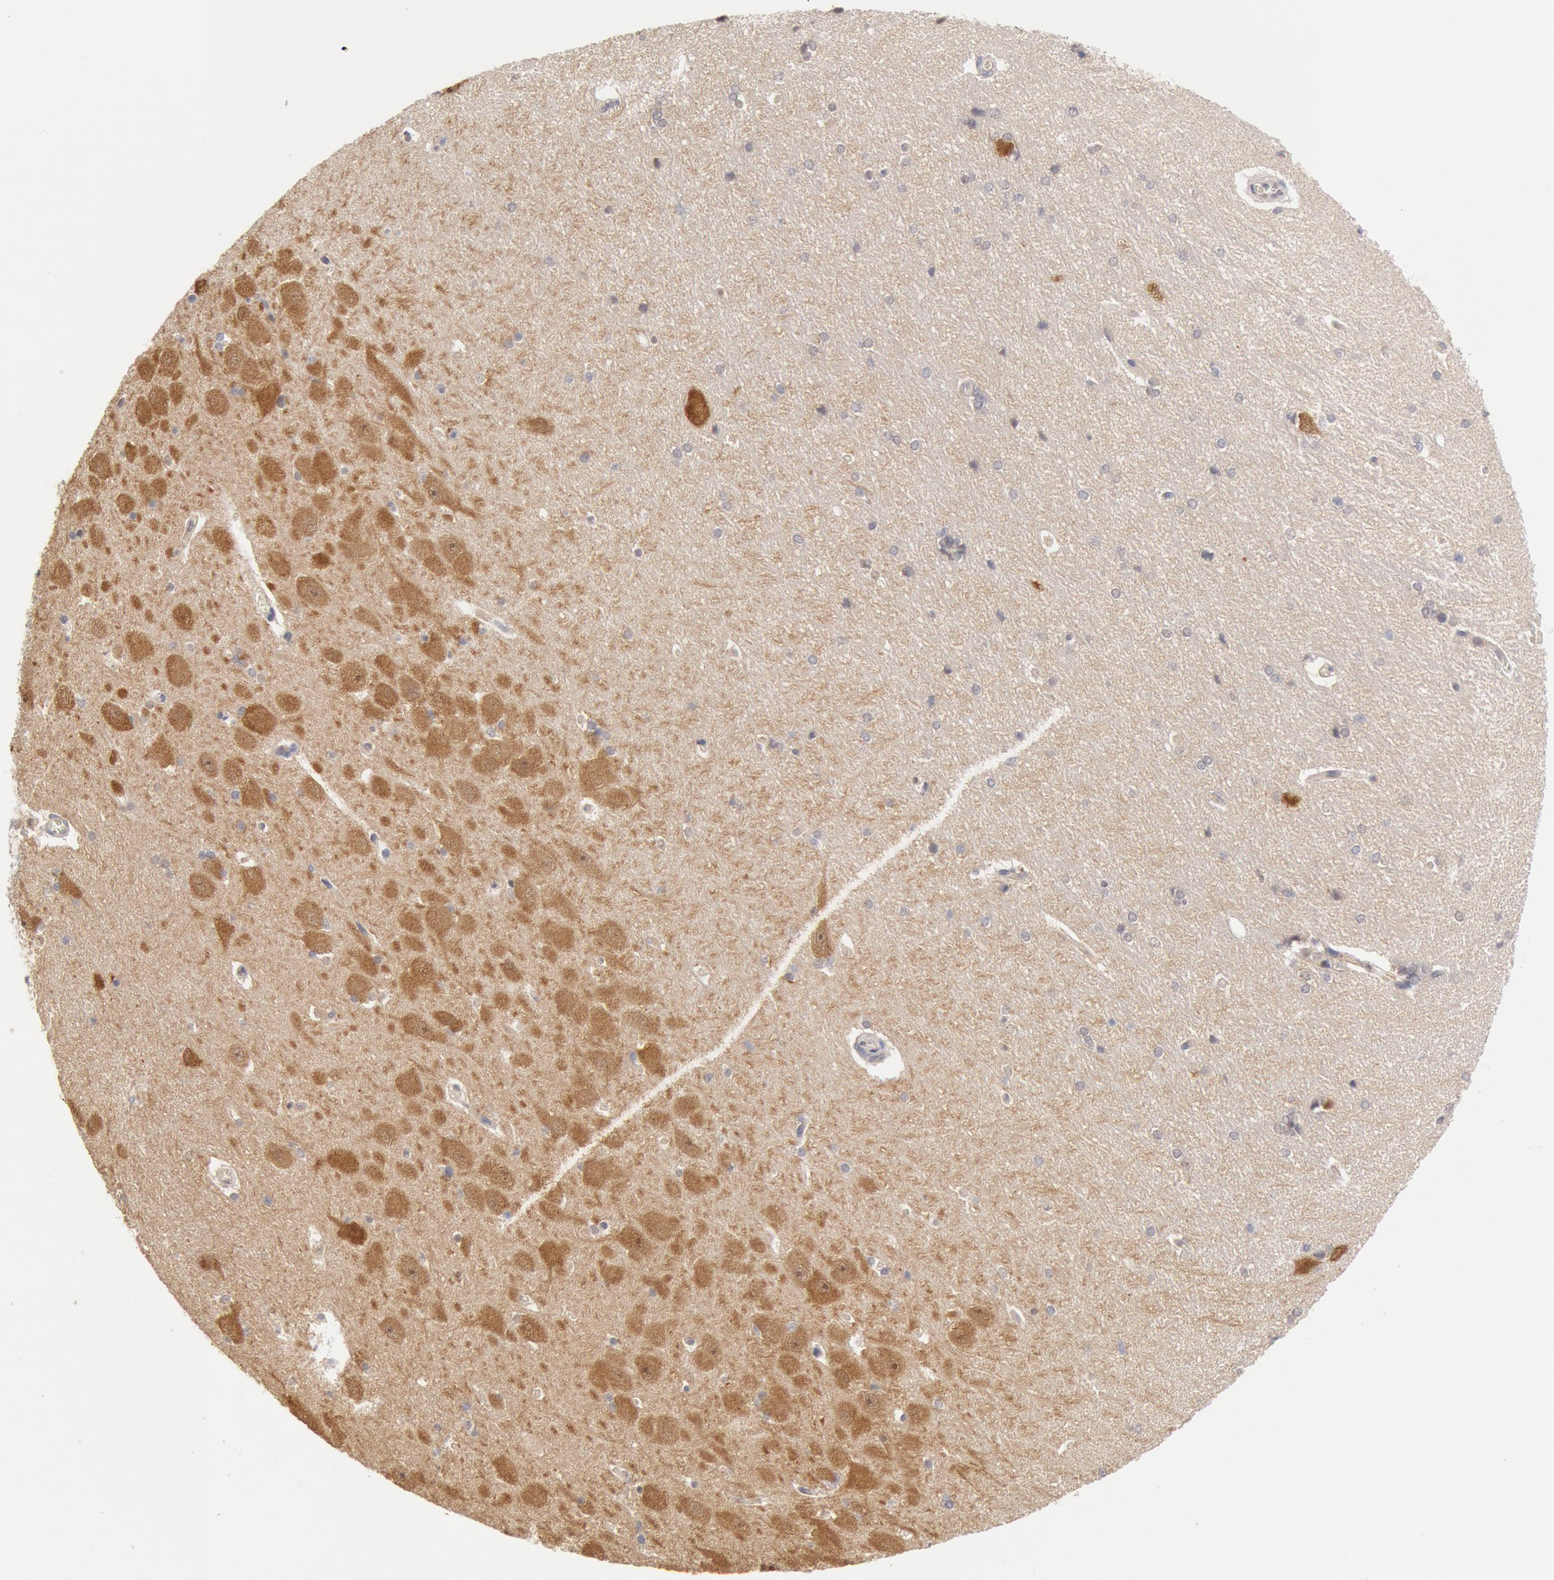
{"staining": {"intensity": "negative", "quantity": "none", "location": "none"}, "tissue": "hippocampus", "cell_type": "Glial cells", "image_type": "normal", "snomed": [{"axis": "morphology", "description": "Normal tissue, NOS"}, {"axis": "topography", "description": "Hippocampus"}], "caption": "This image is of benign hippocampus stained with IHC to label a protein in brown with the nuclei are counter-stained blue. There is no positivity in glial cells. (DAB (3,3'-diaminobenzidine) immunohistochemistry (IHC), high magnification).", "gene": "DNAJA1", "patient": {"sex": "female", "age": 19}}